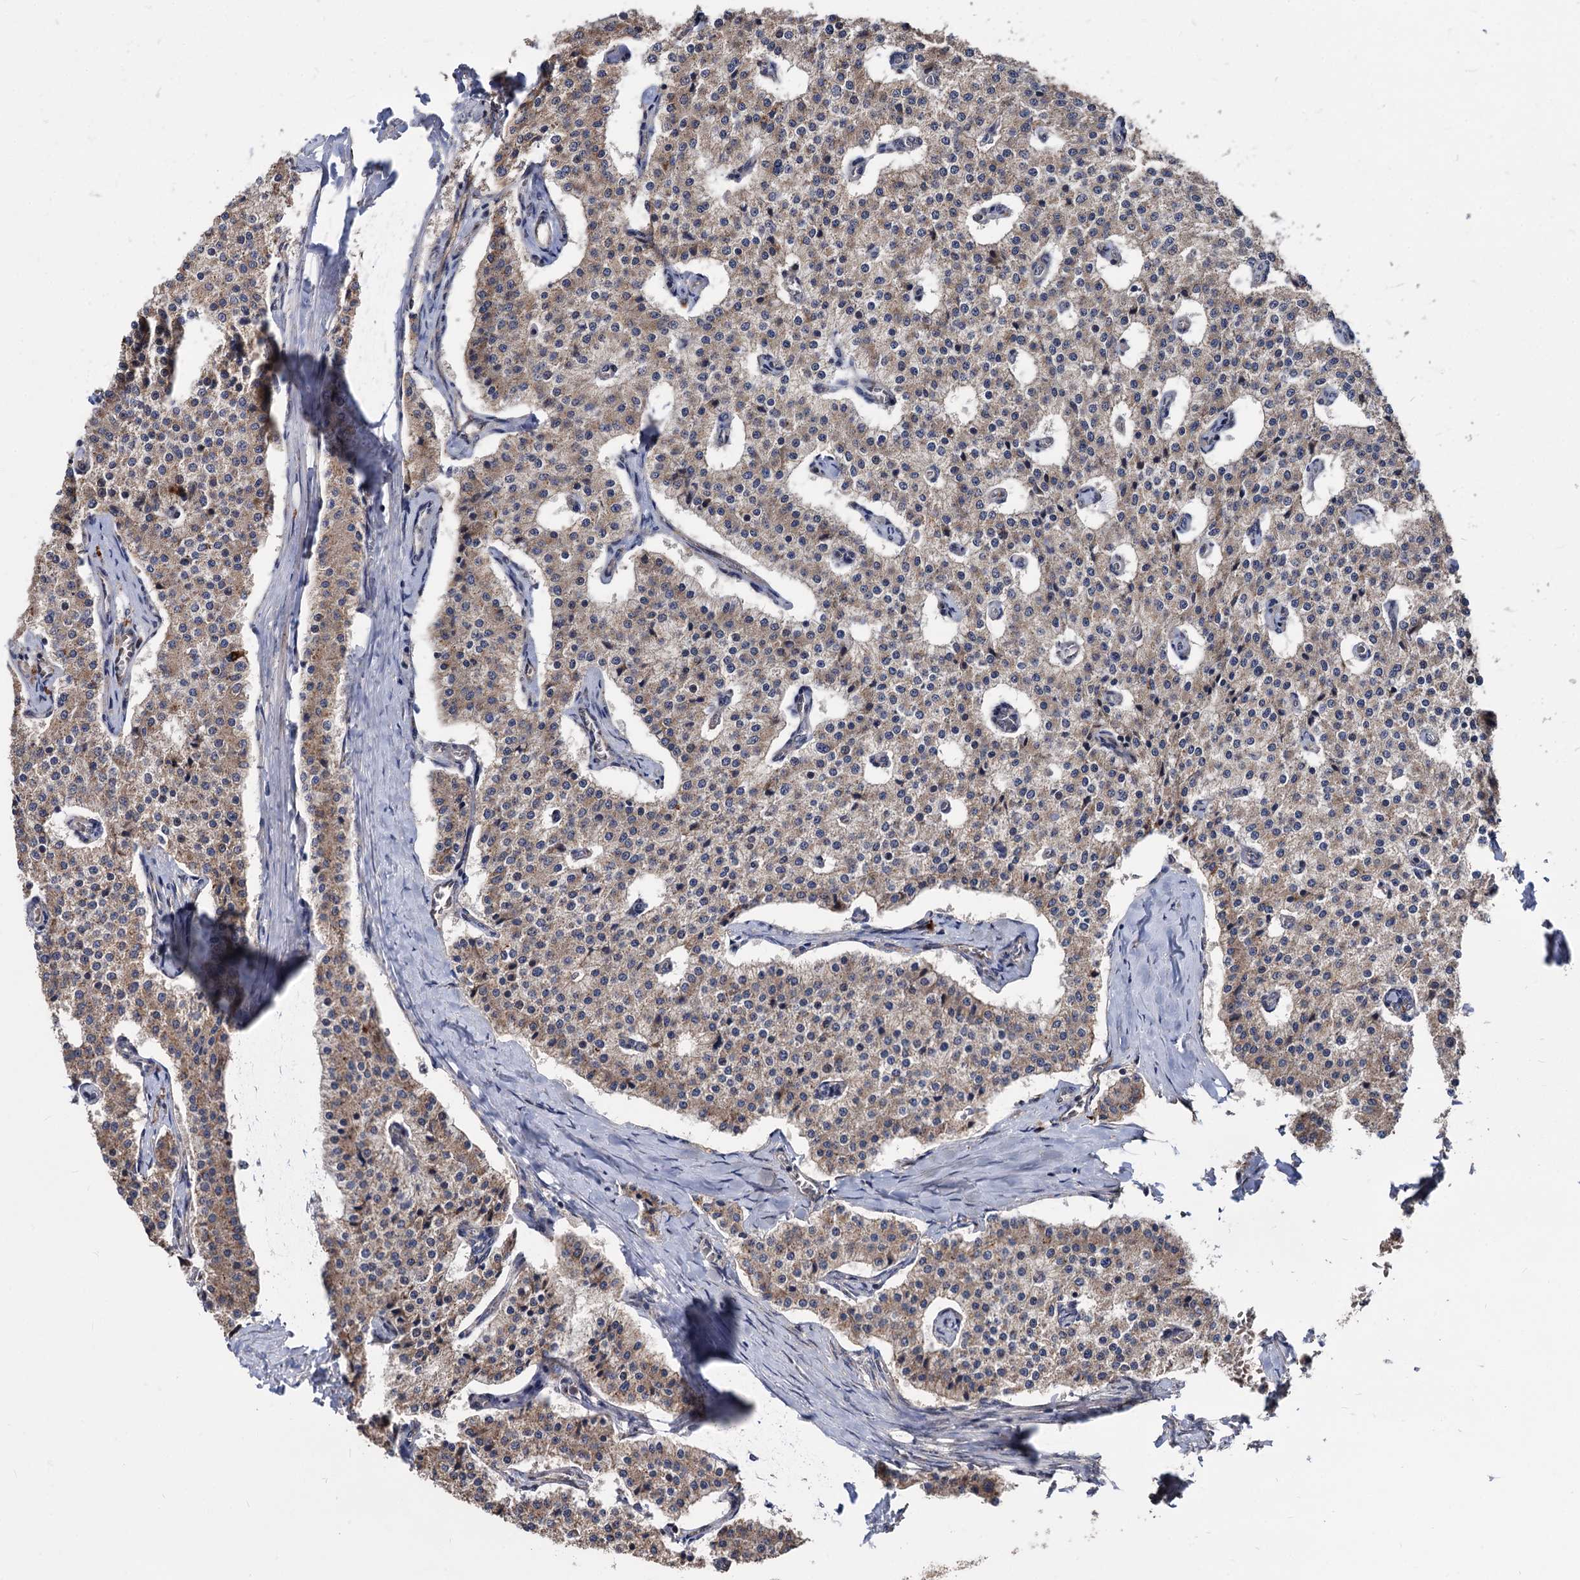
{"staining": {"intensity": "weak", "quantity": ">75%", "location": "cytoplasmic/membranous"}, "tissue": "carcinoid", "cell_type": "Tumor cells", "image_type": "cancer", "snomed": [{"axis": "morphology", "description": "Carcinoid, malignant, NOS"}, {"axis": "topography", "description": "Colon"}], "caption": "Carcinoid (malignant) tissue reveals weak cytoplasmic/membranous expression in approximately >75% of tumor cells", "gene": "SMAGP", "patient": {"sex": "female", "age": 52}}